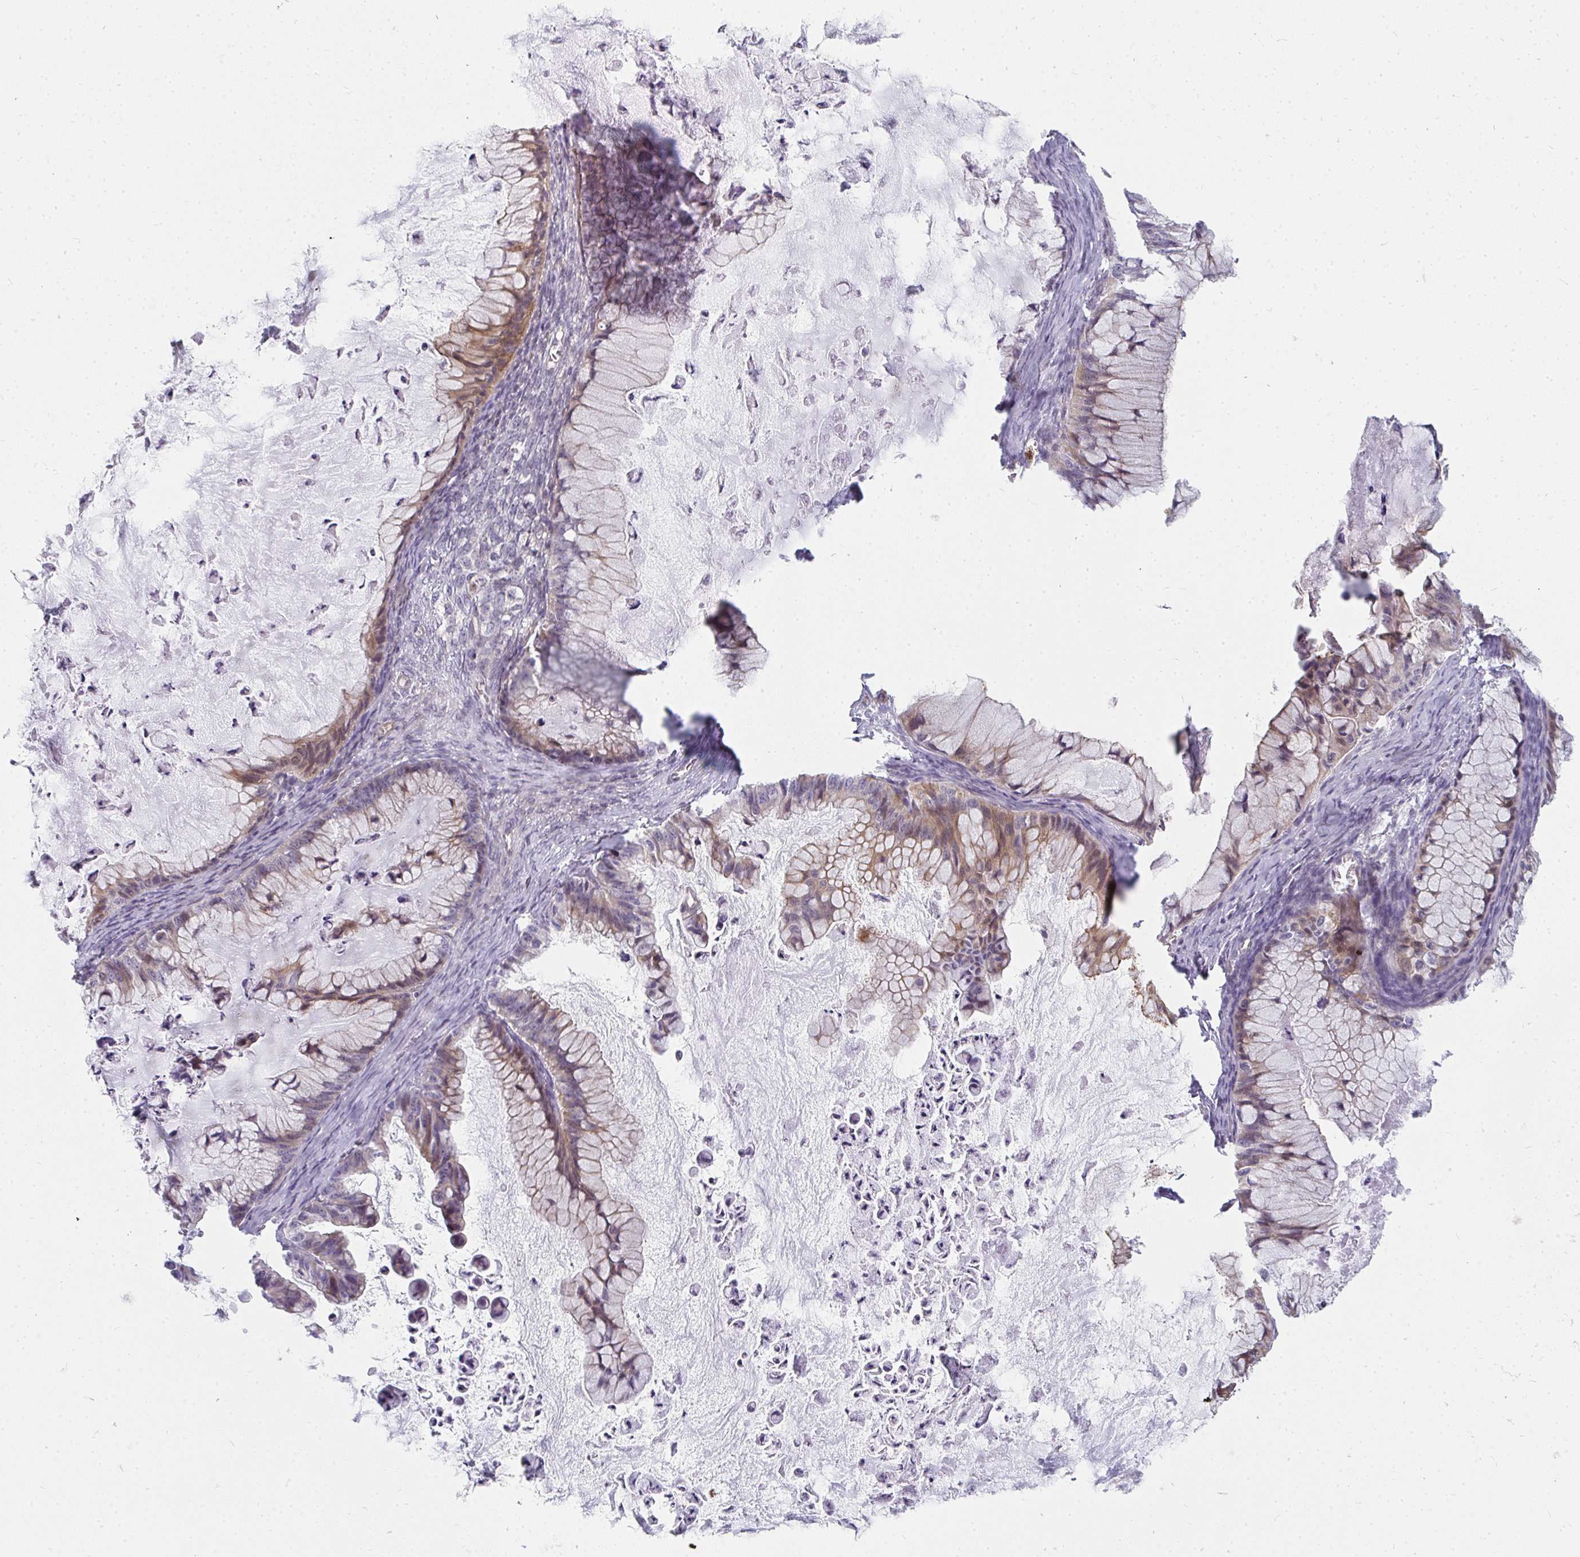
{"staining": {"intensity": "moderate", "quantity": ">75%", "location": "cytoplasmic/membranous"}, "tissue": "ovarian cancer", "cell_type": "Tumor cells", "image_type": "cancer", "snomed": [{"axis": "morphology", "description": "Cystadenocarcinoma, mucinous, NOS"}, {"axis": "topography", "description": "Ovary"}], "caption": "This histopathology image demonstrates IHC staining of human ovarian mucinous cystadenocarcinoma, with medium moderate cytoplasmic/membranous expression in approximately >75% of tumor cells.", "gene": "CSF3R", "patient": {"sex": "female", "age": 72}}